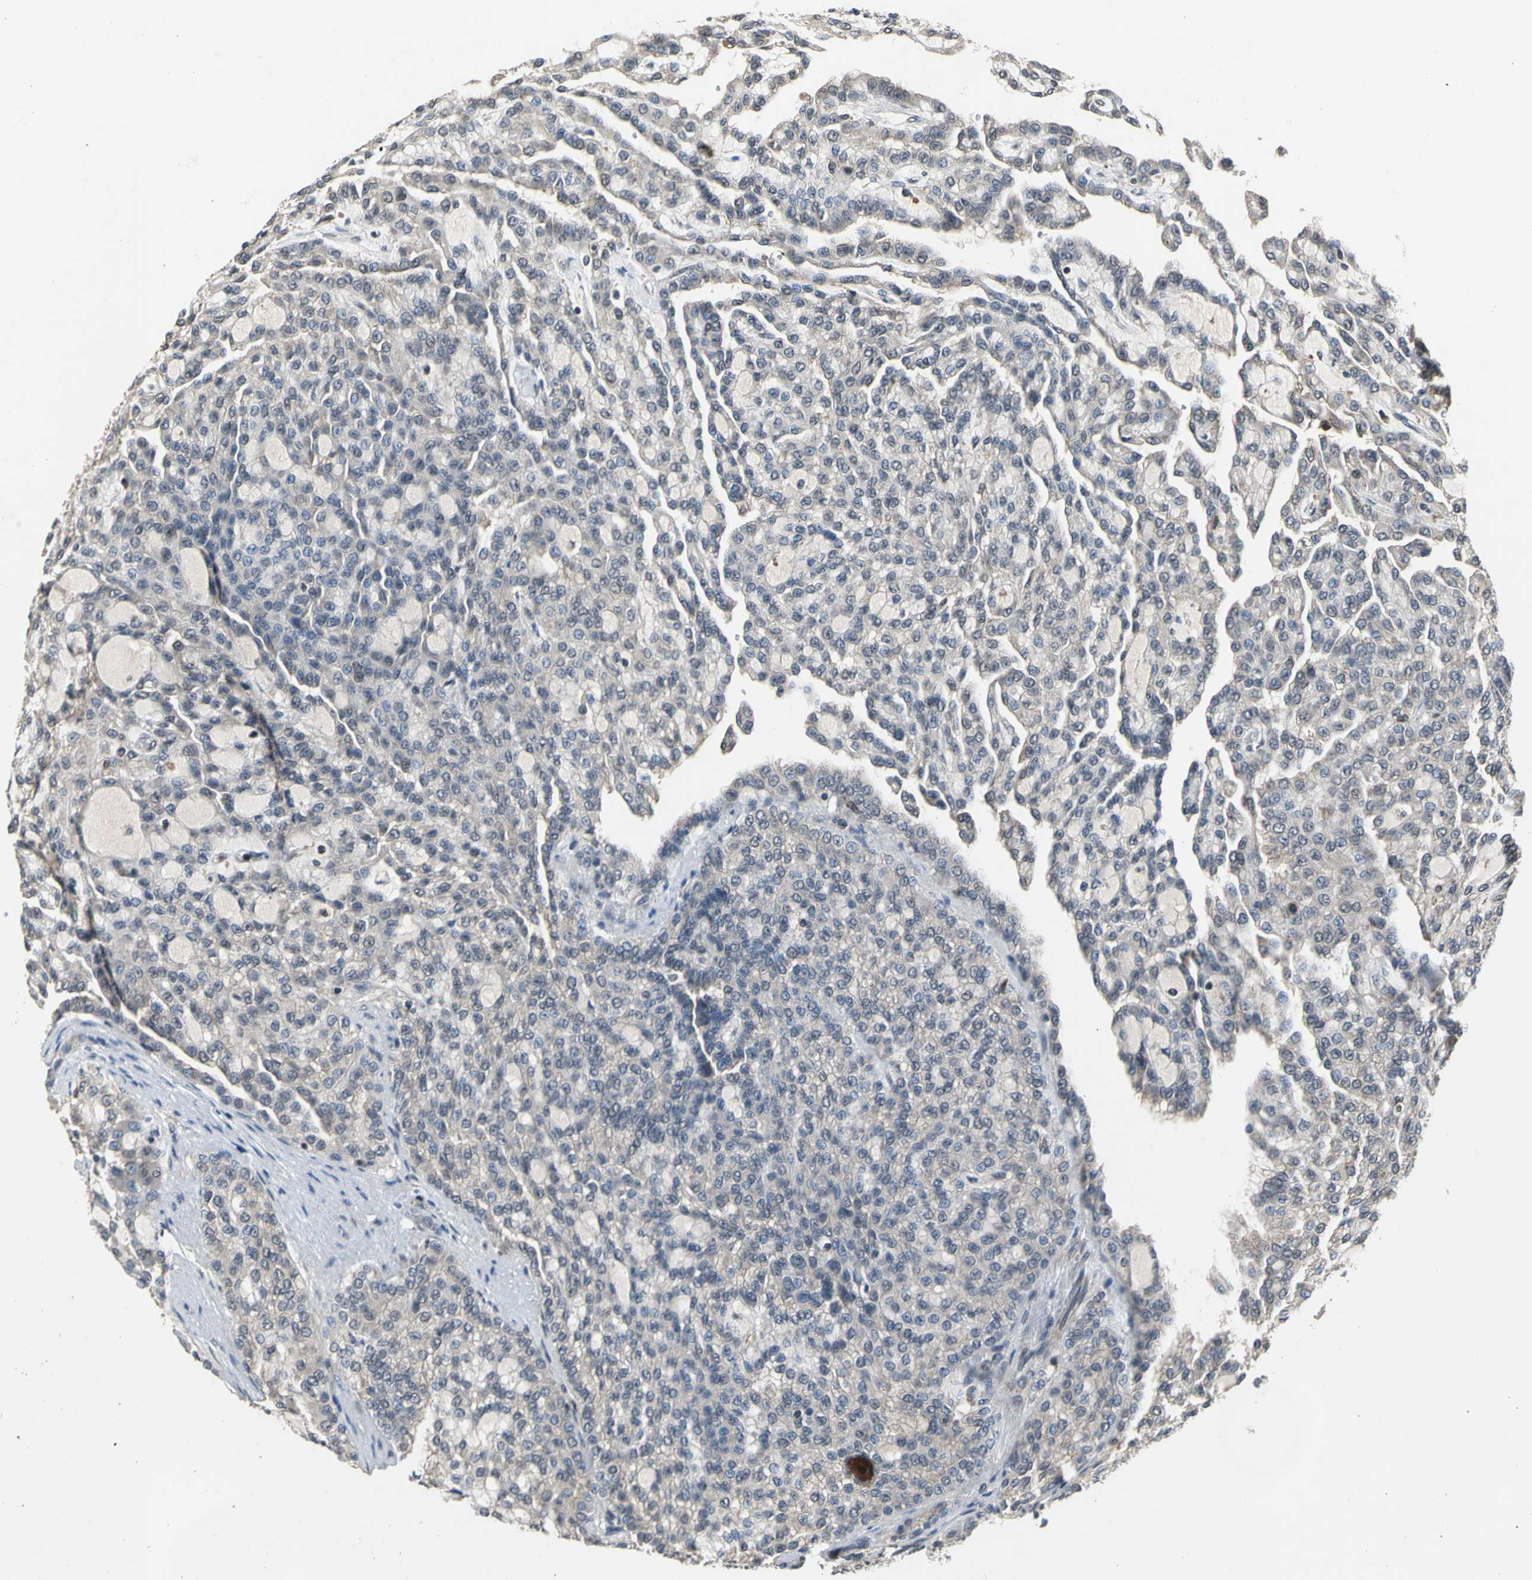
{"staining": {"intensity": "negative", "quantity": "none", "location": "none"}, "tissue": "renal cancer", "cell_type": "Tumor cells", "image_type": "cancer", "snomed": [{"axis": "morphology", "description": "Adenocarcinoma, NOS"}, {"axis": "topography", "description": "Kidney"}], "caption": "This is a histopathology image of immunohistochemistry staining of adenocarcinoma (renal), which shows no positivity in tumor cells. (DAB (3,3'-diaminobenzidine) IHC visualized using brightfield microscopy, high magnification).", "gene": "EIF2B2", "patient": {"sex": "male", "age": 63}}